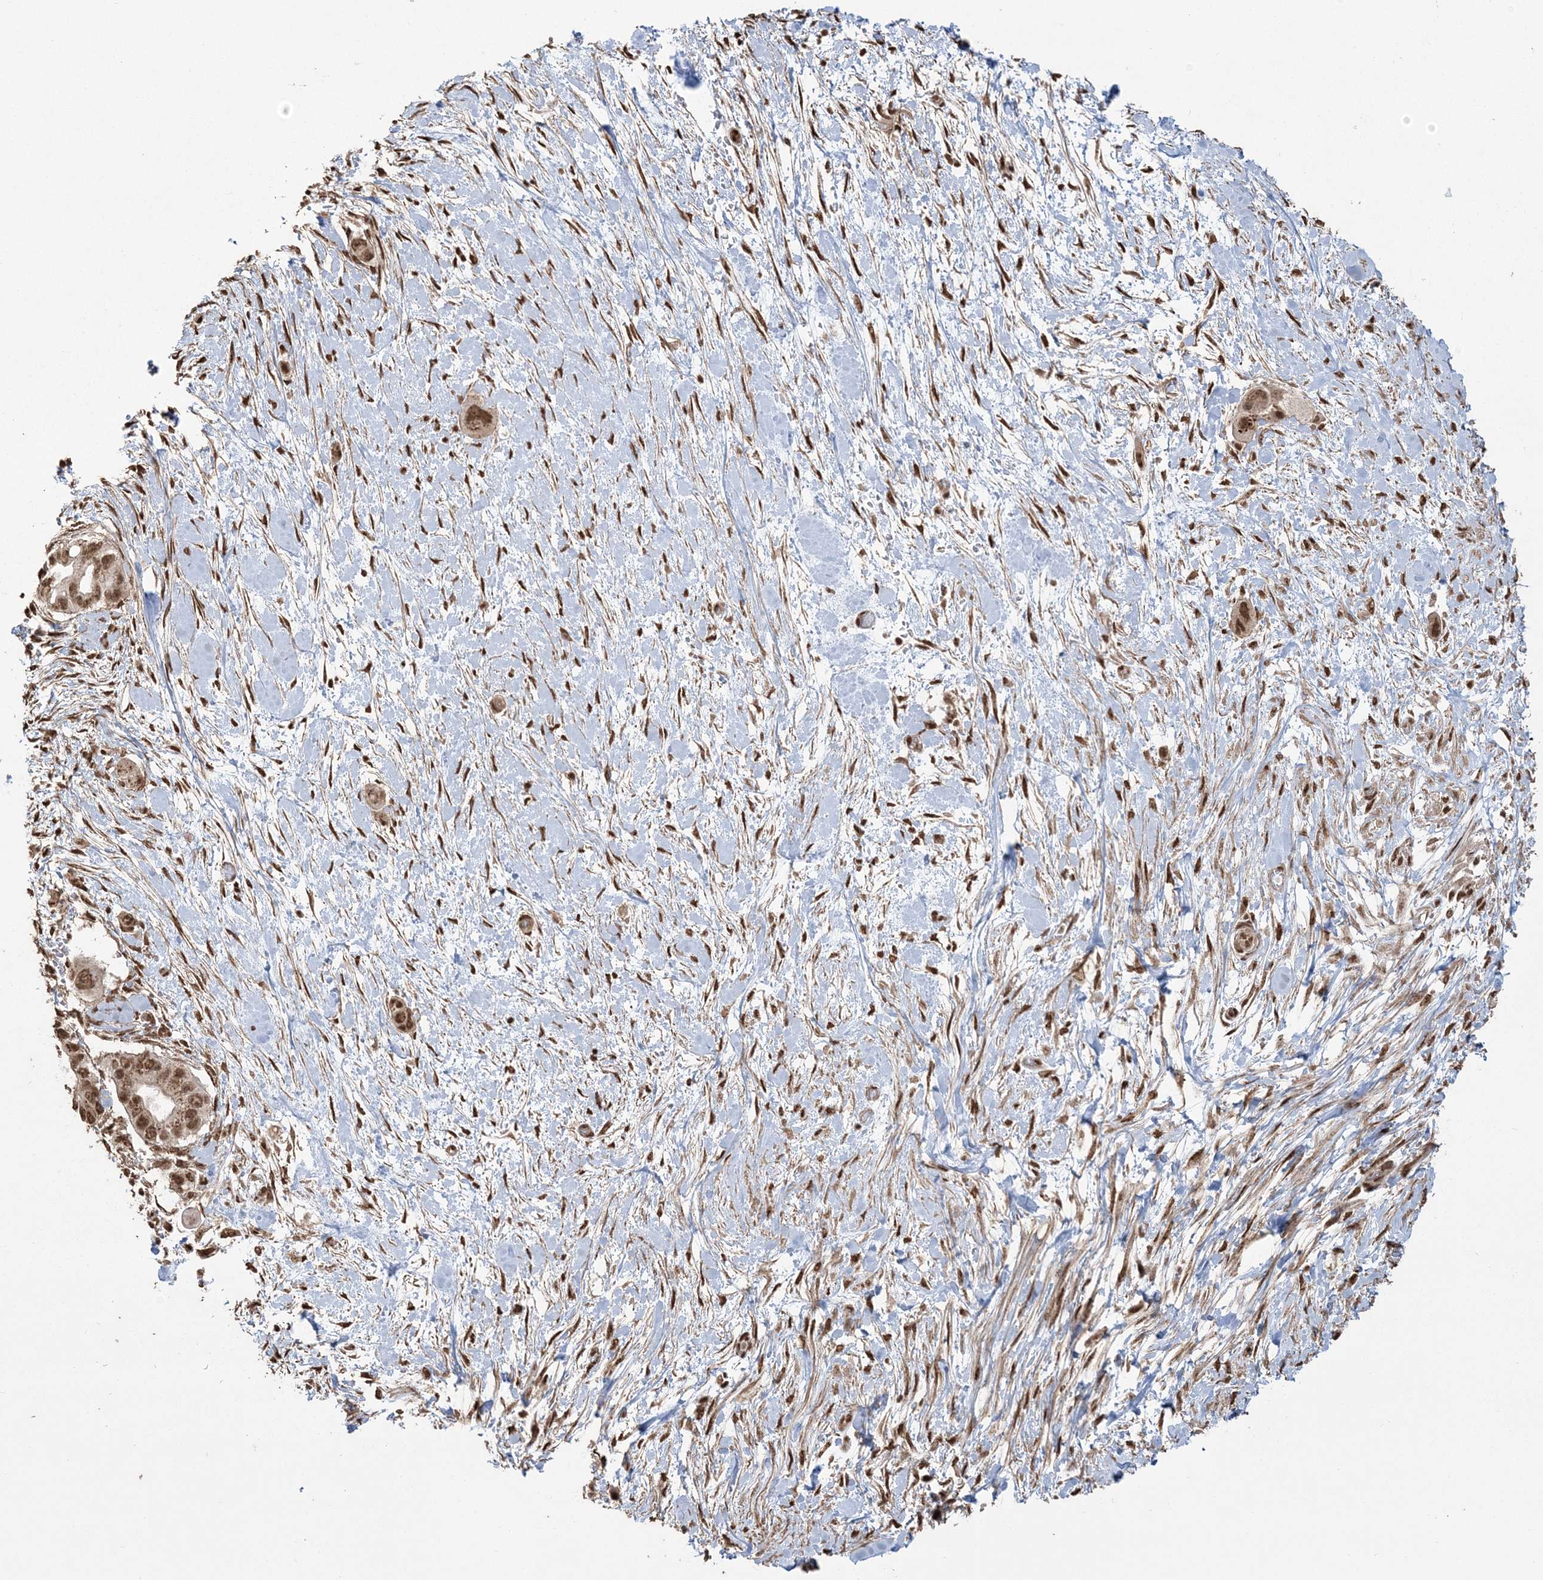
{"staining": {"intensity": "moderate", "quantity": ">75%", "location": "nuclear"}, "tissue": "pancreatic cancer", "cell_type": "Tumor cells", "image_type": "cancer", "snomed": [{"axis": "morphology", "description": "Adenocarcinoma, NOS"}, {"axis": "topography", "description": "Pancreas"}], "caption": "Human adenocarcinoma (pancreatic) stained with a protein marker exhibits moderate staining in tumor cells.", "gene": "ZNF839", "patient": {"sex": "male", "age": 68}}